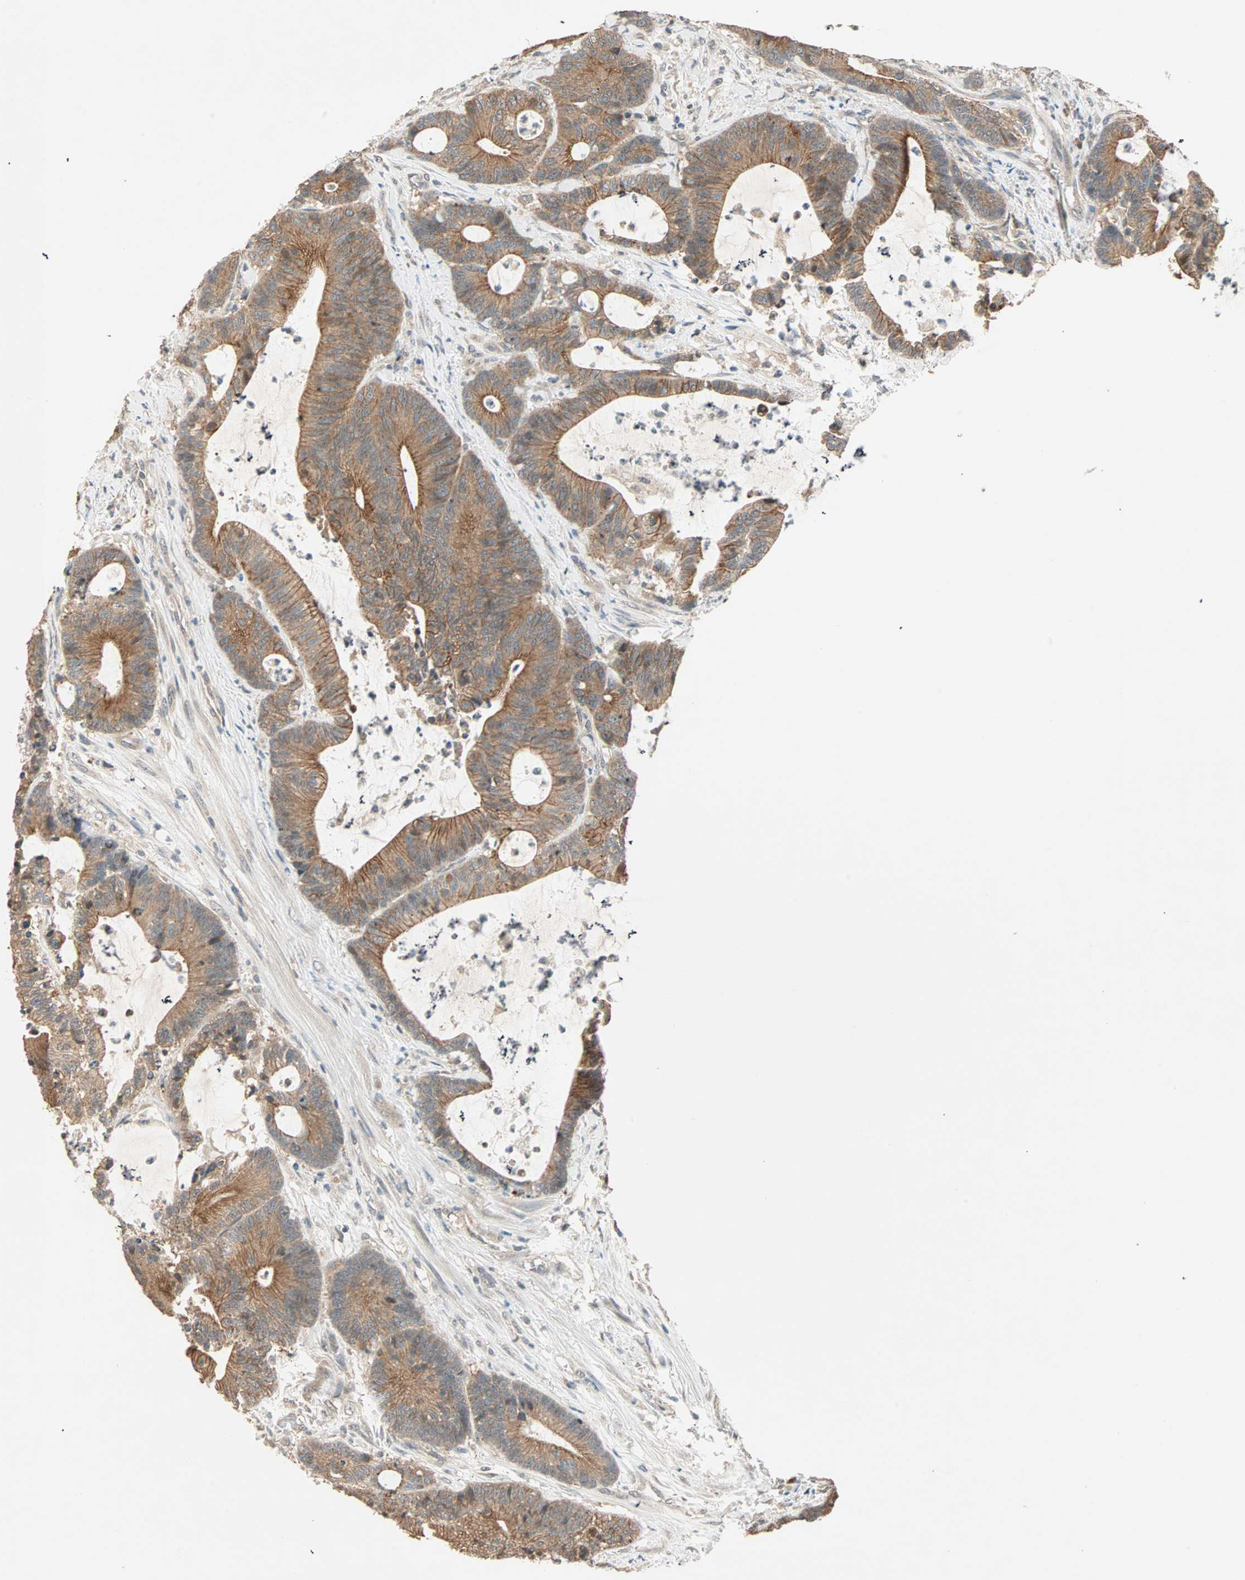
{"staining": {"intensity": "moderate", "quantity": ">75%", "location": "cytoplasmic/membranous"}, "tissue": "colorectal cancer", "cell_type": "Tumor cells", "image_type": "cancer", "snomed": [{"axis": "morphology", "description": "Adenocarcinoma, NOS"}, {"axis": "topography", "description": "Colon"}], "caption": "This photomicrograph reveals colorectal cancer stained with IHC to label a protein in brown. The cytoplasmic/membranous of tumor cells show moderate positivity for the protein. Nuclei are counter-stained blue.", "gene": "TTF2", "patient": {"sex": "female", "age": 84}}